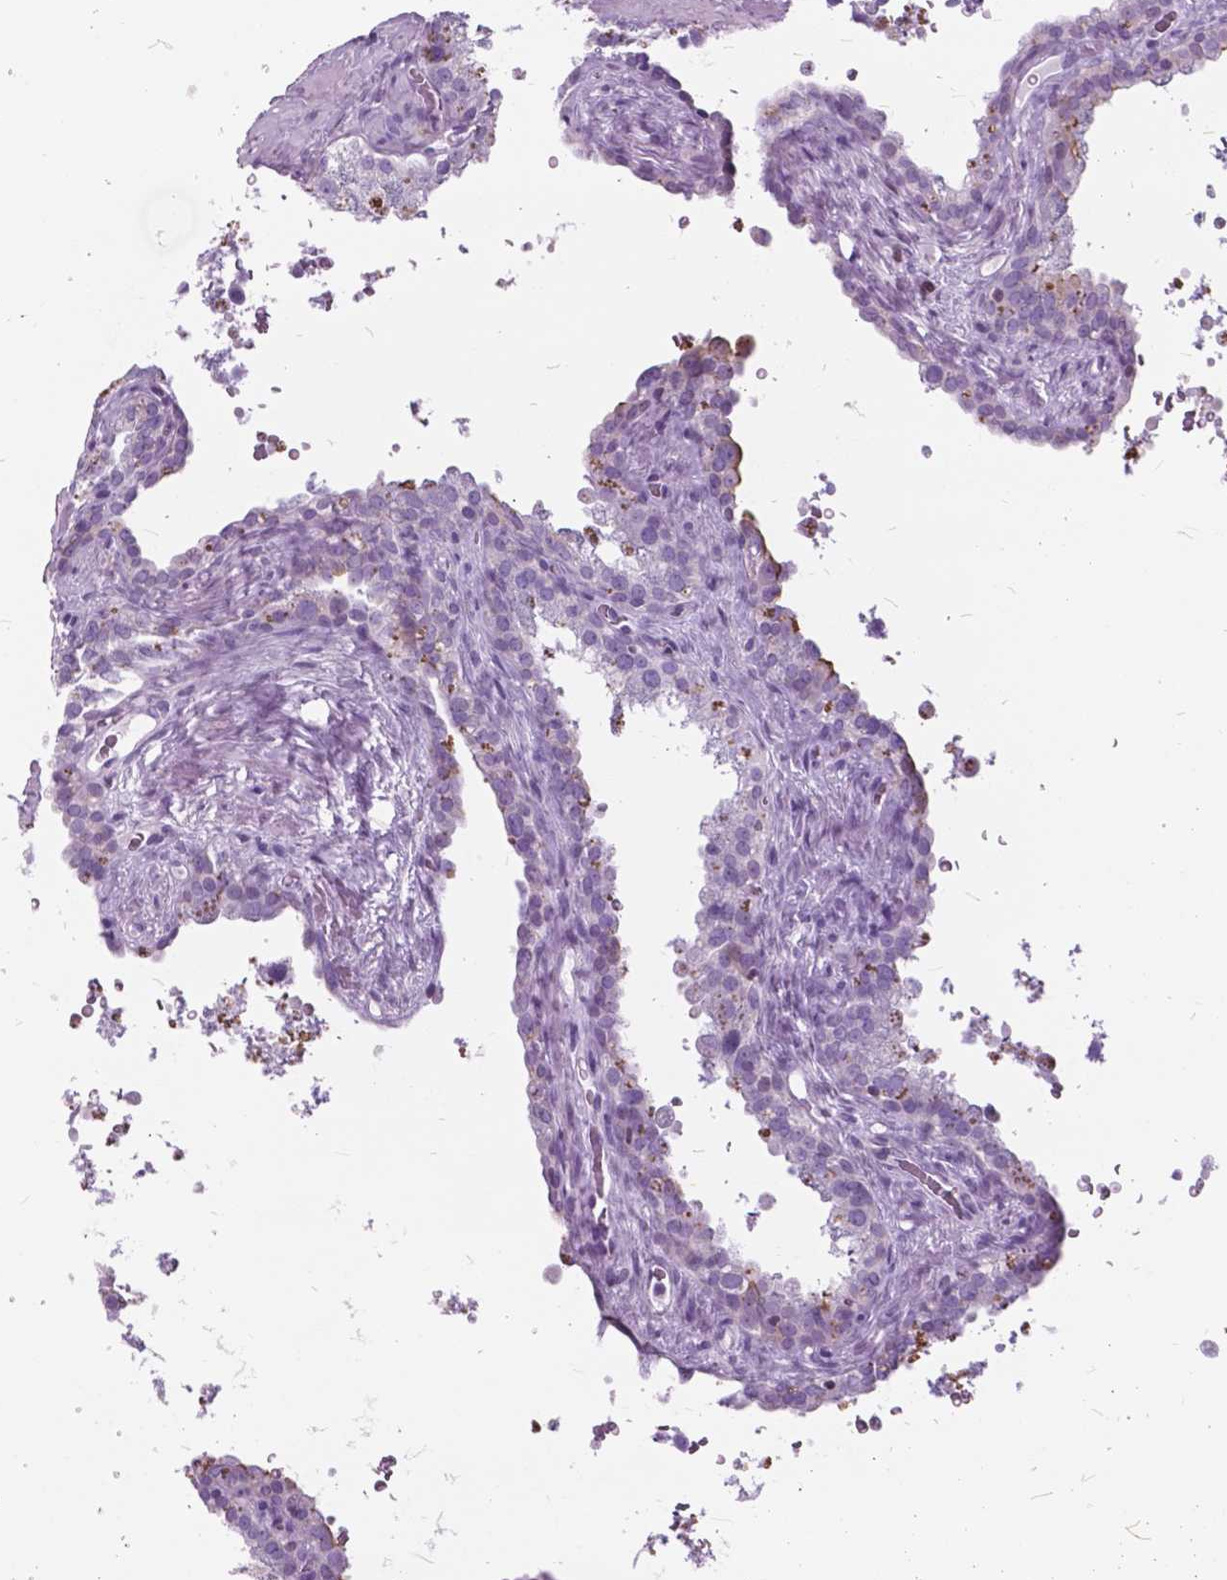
{"staining": {"intensity": "negative", "quantity": "none", "location": "none"}, "tissue": "seminal vesicle", "cell_type": "Glandular cells", "image_type": "normal", "snomed": [{"axis": "morphology", "description": "Normal tissue, NOS"}, {"axis": "topography", "description": "Prostate"}, {"axis": "topography", "description": "Seminal veicle"}], "caption": "A high-resolution micrograph shows immunohistochemistry (IHC) staining of unremarkable seminal vesicle, which reveals no significant expression in glandular cells. (Brightfield microscopy of DAB (3,3'-diaminobenzidine) immunohistochemistry (IHC) at high magnification).", "gene": "SP140", "patient": {"sex": "male", "age": 71}}